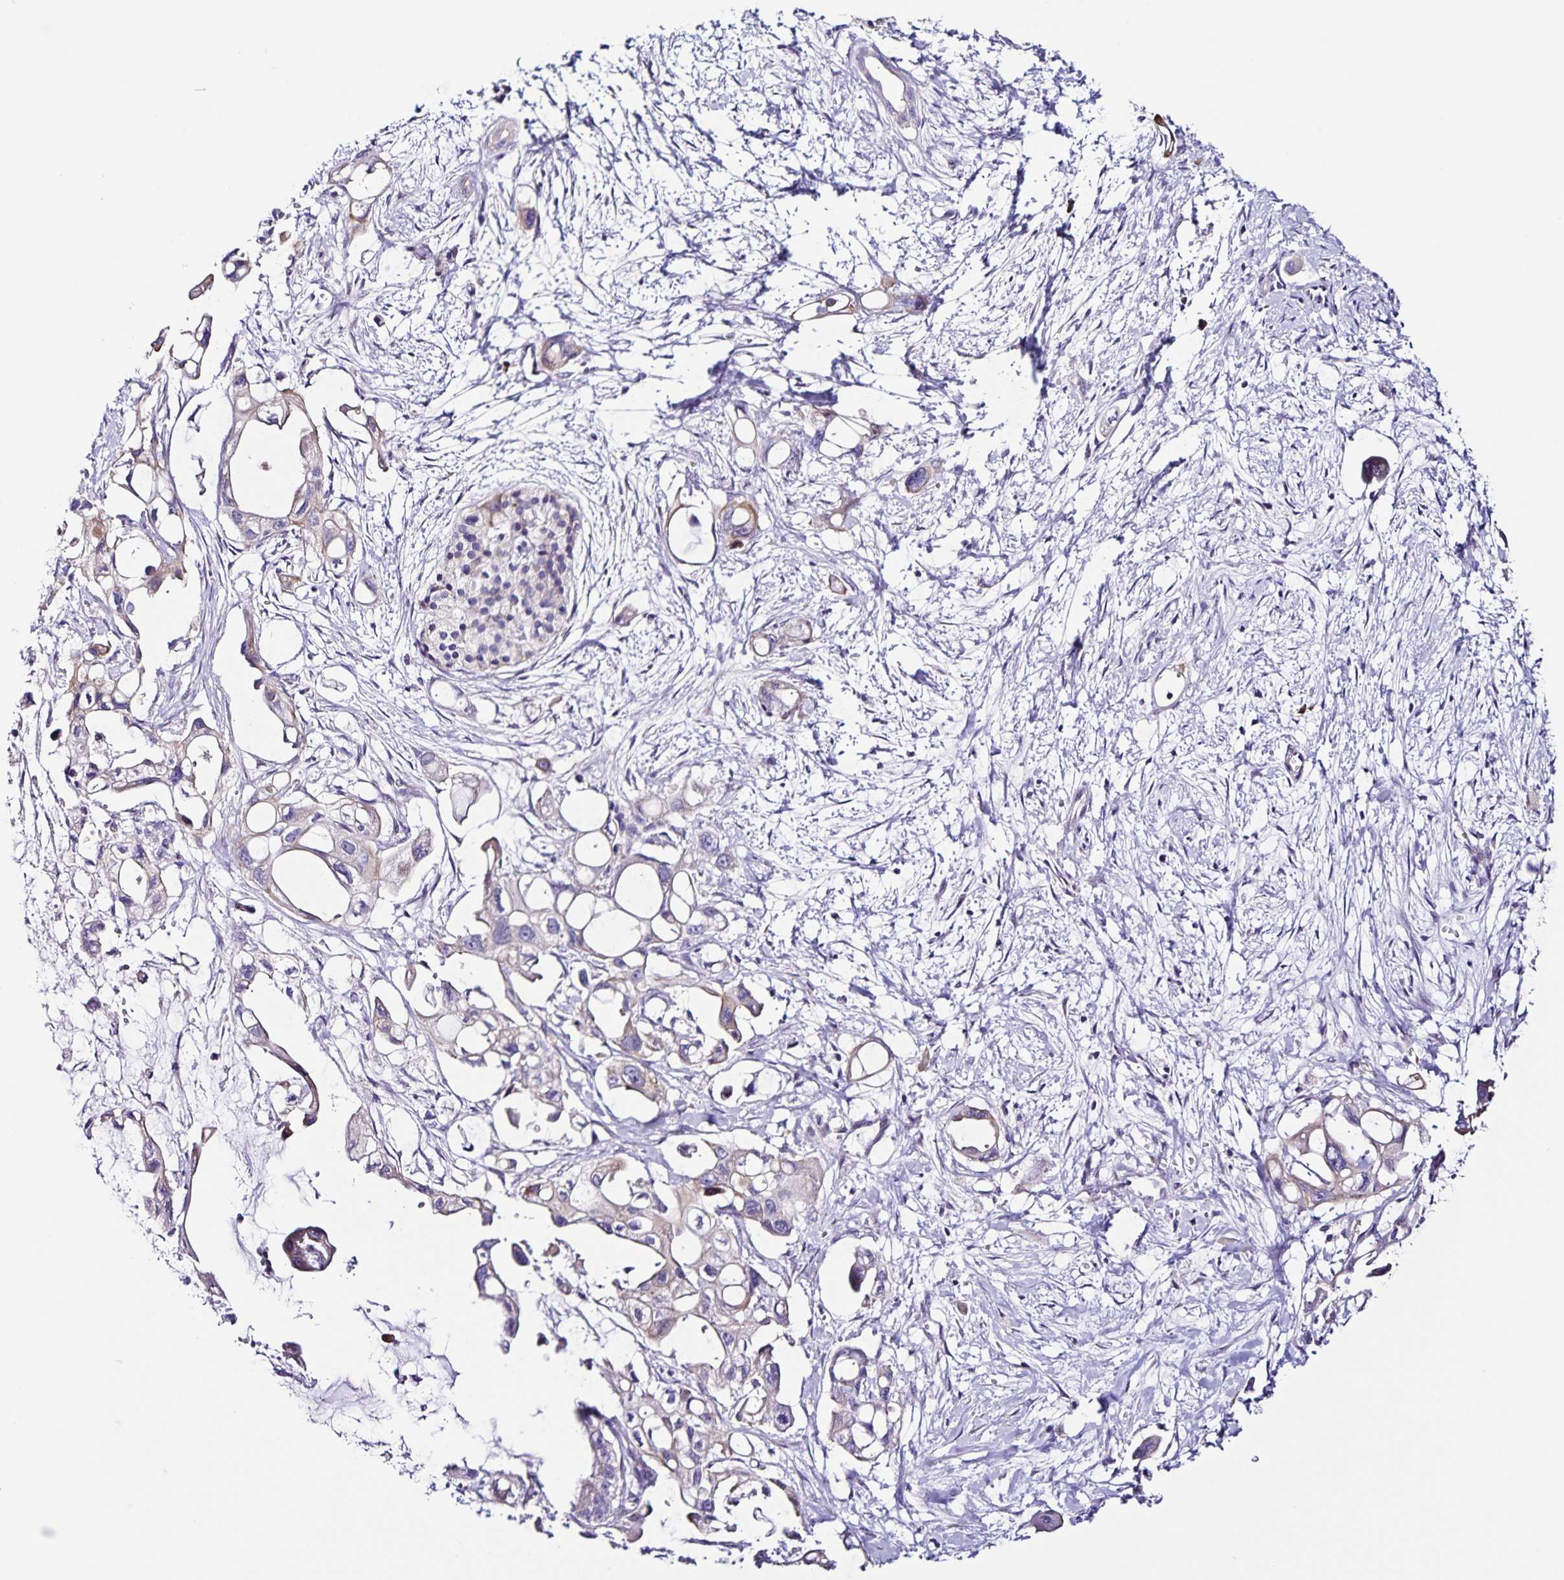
{"staining": {"intensity": "weak", "quantity": "25%-75%", "location": "cytoplasmic/membranous"}, "tissue": "pancreatic cancer", "cell_type": "Tumor cells", "image_type": "cancer", "snomed": [{"axis": "morphology", "description": "Adenocarcinoma, NOS"}, {"axis": "topography", "description": "Pancreas"}], "caption": "Immunohistochemical staining of human pancreatic cancer (adenocarcinoma) exhibits low levels of weak cytoplasmic/membranous staining in approximately 25%-75% of tumor cells.", "gene": "RNFT2", "patient": {"sex": "male", "age": 61}}